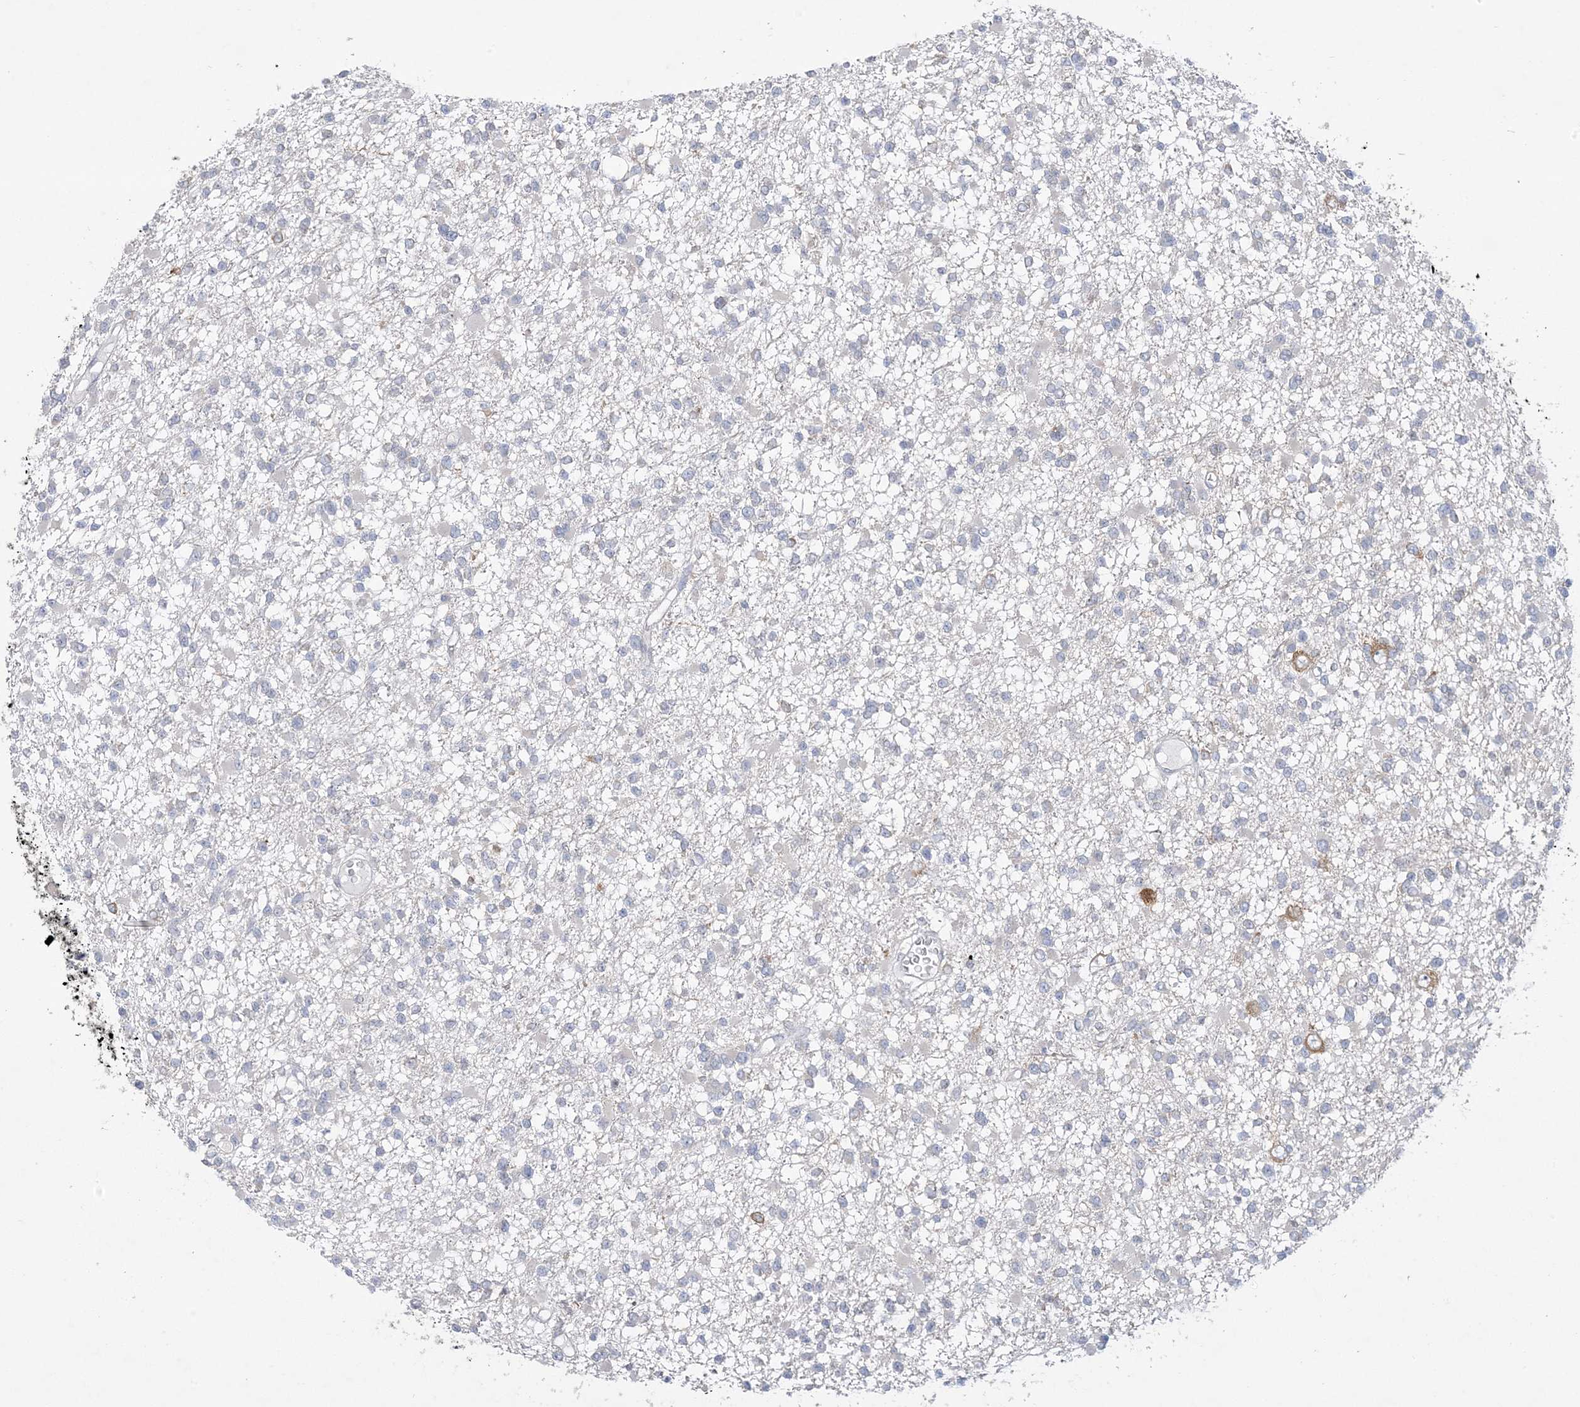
{"staining": {"intensity": "negative", "quantity": "none", "location": "none"}, "tissue": "glioma", "cell_type": "Tumor cells", "image_type": "cancer", "snomed": [{"axis": "morphology", "description": "Glioma, malignant, Low grade"}, {"axis": "topography", "description": "Brain"}], "caption": "The photomicrograph demonstrates no staining of tumor cells in glioma.", "gene": "KIF3A", "patient": {"sex": "female", "age": 22}}